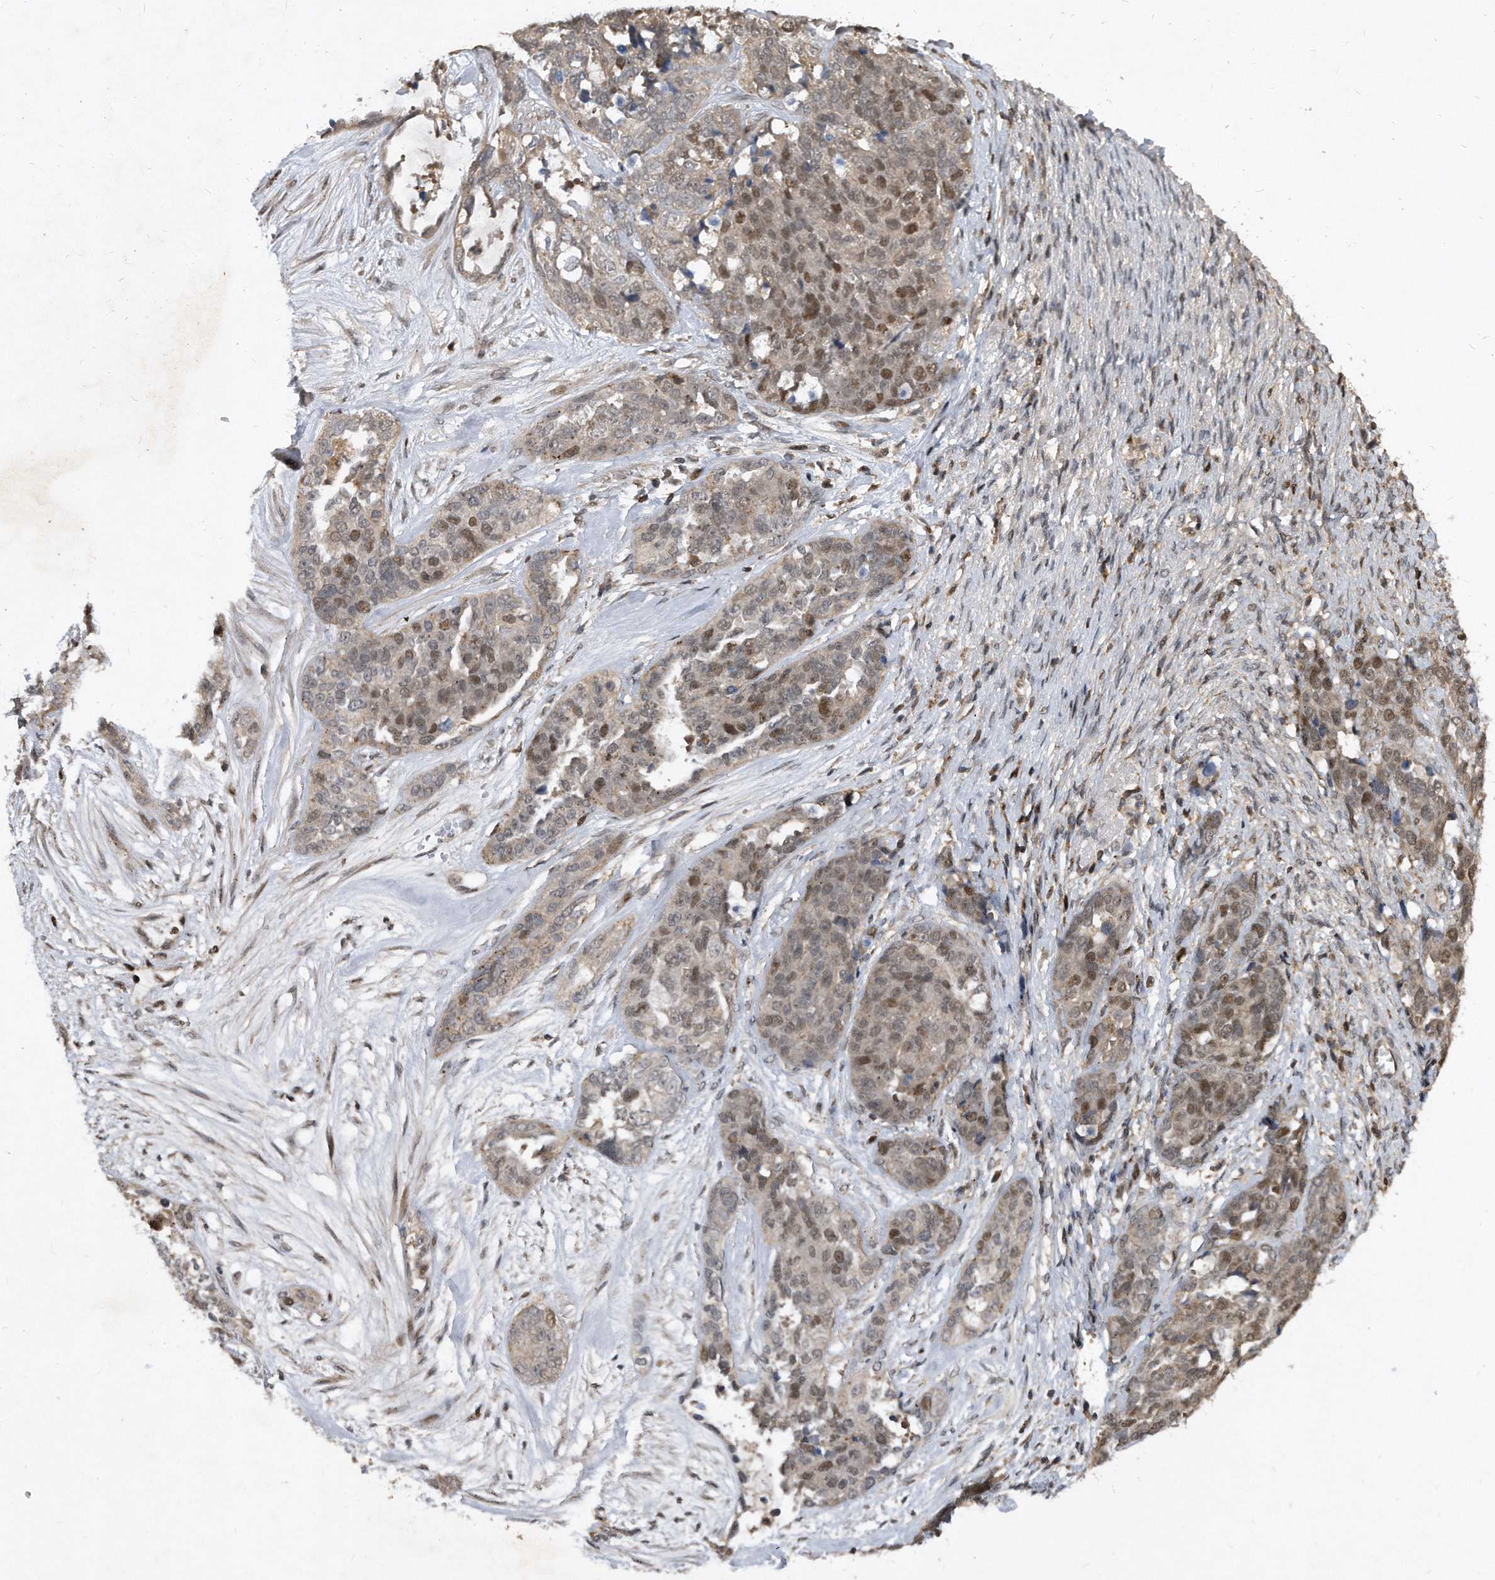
{"staining": {"intensity": "moderate", "quantity": "25%-75%", "location": "nuclear"}, "tissue": "ovarian cancer", "cell_type": "Tumor cells", "image_type": "cancer", "snomed": [{"axis": "morphology", "description": "Cystadenocarcinoma, serous, NOS"}, {"axis": "topography", "description": "Ovary"}], "caption": "This is a micrograph of immunohistochemistry (IHC) staining of ovarian cancer (serous cystadenocarcinoma), which shows moderate positivity in the nuclear of tumor cells.", "gene": "PGBD2", "patient": {"sex": "female", "age": 44}}